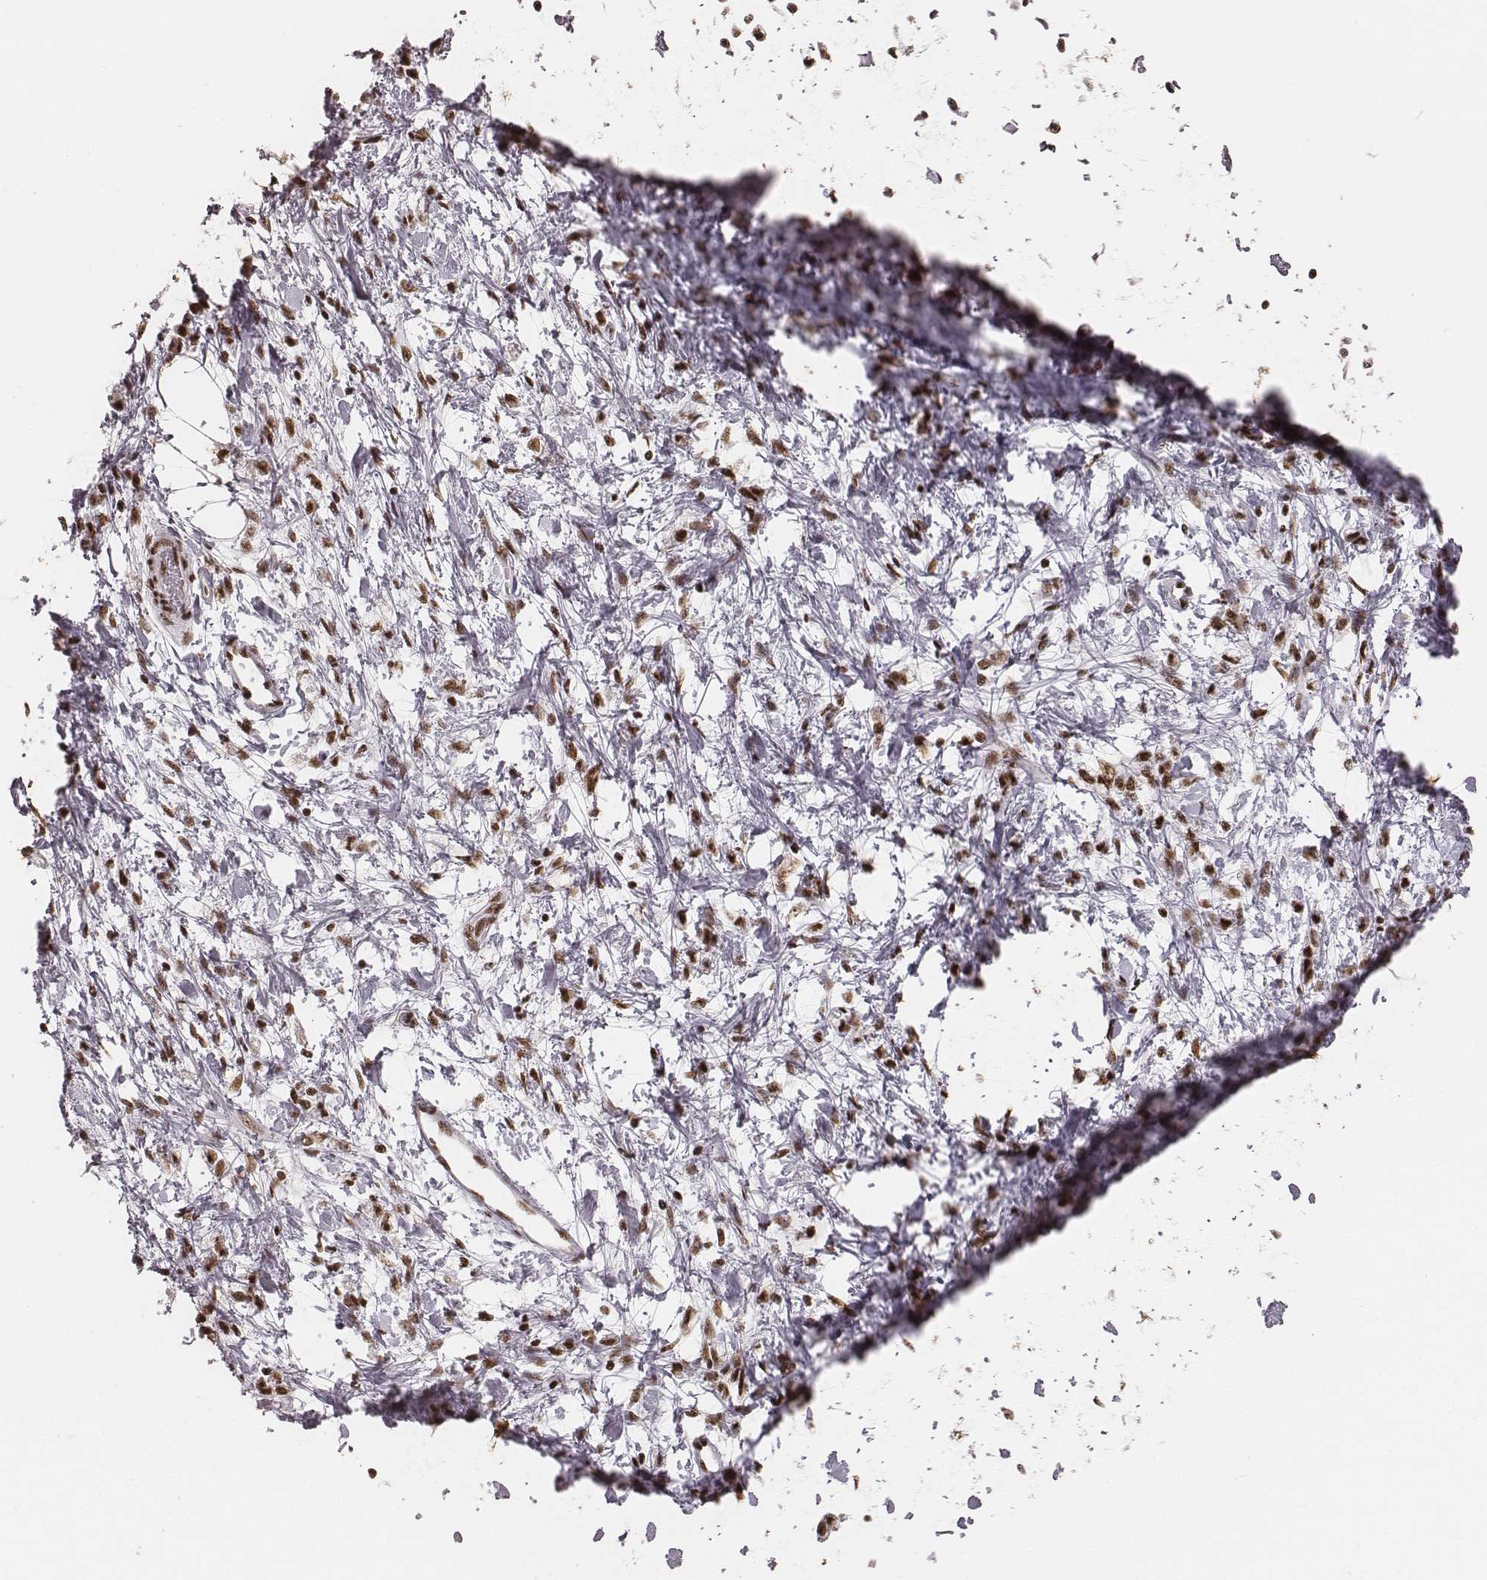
{"staining": {"intensity": "strong", "quantity": ">75%", "location": "nuclear"}, "tissue": "stomach cancer", "cell_type": "Tumor cells", "image_type": "cancer", "snomed": [{"axis": "morphology", "description": "Adenocarcinoma, NOS"}, {"axis": "topography", "description": "Stomach"}], "caption": "Immunohistochemistry of stomach cancer exhibits high levels of strong nuclear staining in approximately >75% of tumor cells. (IHC, brightfield microscopy, high magnification).", "gene": "LUC7L", "patient": {"sex": "female", "age": 60}}